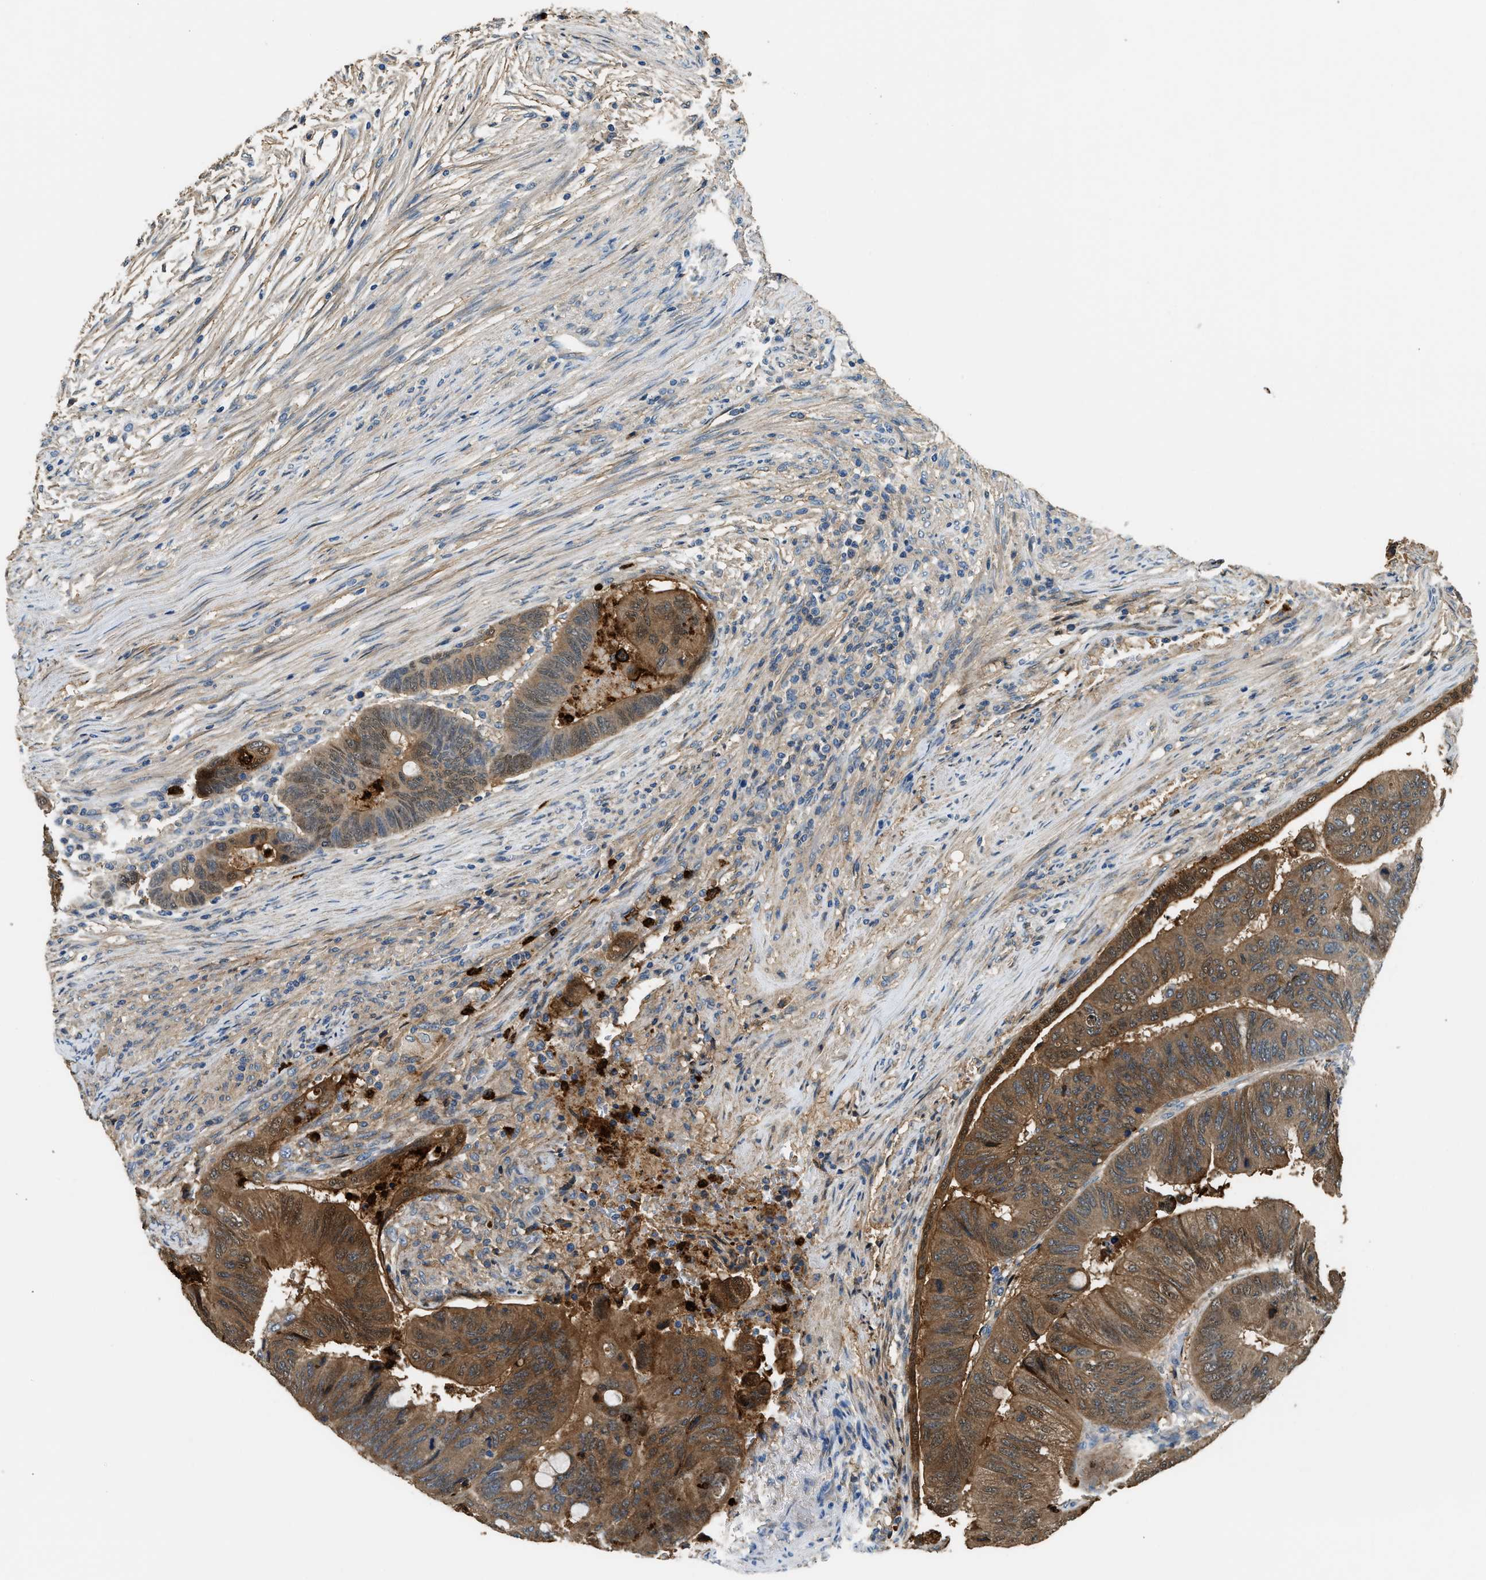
{"staining": {"intensity": "moderate", "quantity": ">75%", "location": "cytoplasmic/membranous,nuclear"}, "tissue": "colorectal cancer", "cell_type": "Tumor cells", "image_type": "cancer", "snomed": [{"axis": "morphology", "description": "Normal tissue, NOS"}, {"axis": "morphology", "description": "Adenocarcinoma, NOS"}, {"axis": "topography", "description": "Rectum"}, {"axis": "topography", "description": "Peripheral nerve tissue"}], "caption": "DAB immunohistochemical staining of human adenocarcinoma (colorectal) exhibits moderate cytoplasmic/membranous and nuclear protein staining in approximately >75% of tumor cells. The protein is shown in brown color, while the nuclei are stained blue.", "gene": "ANXA3", "patient": {"sex": "male", "age": 92}}